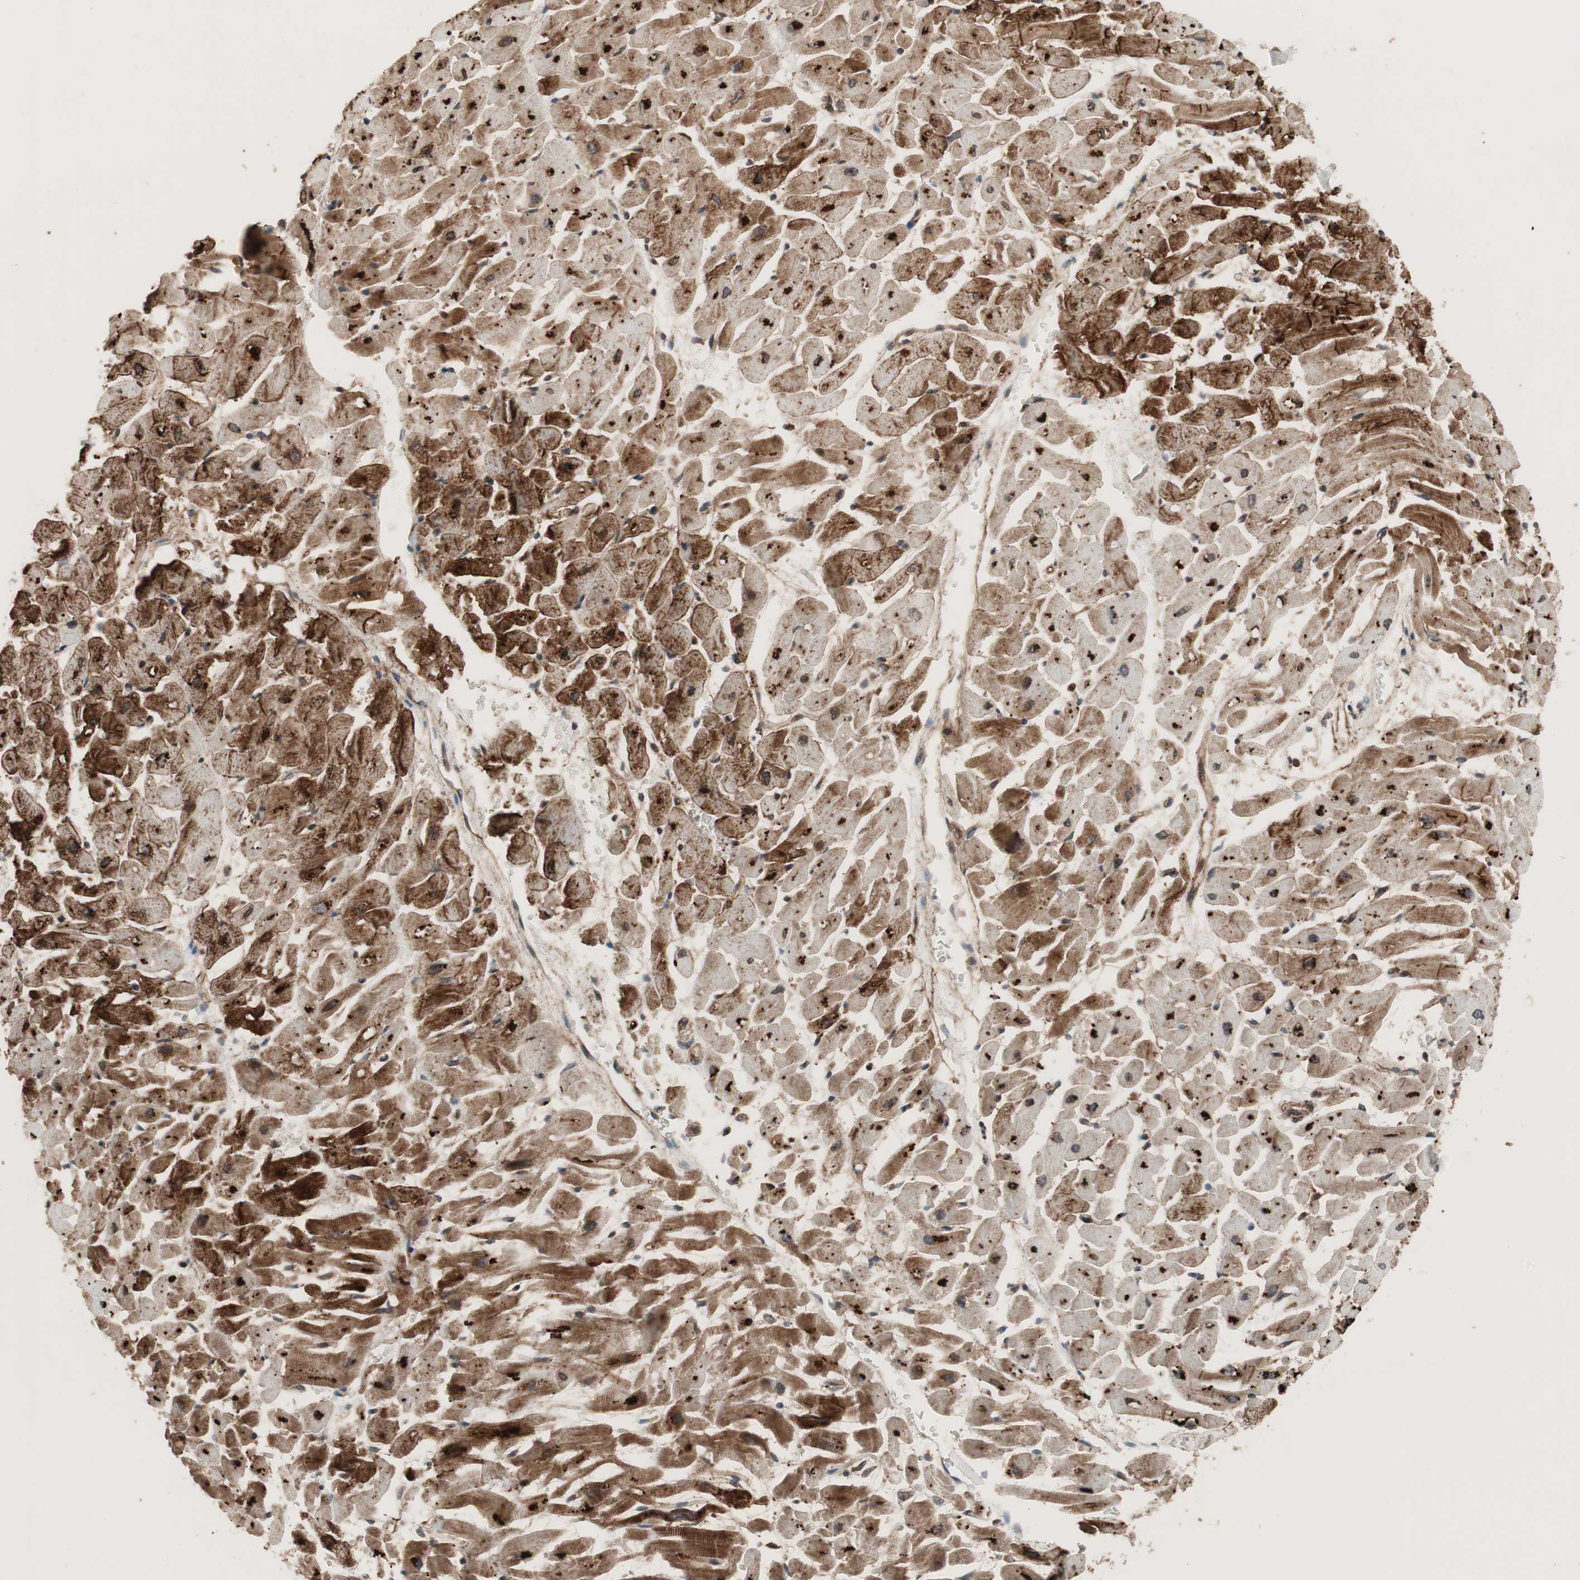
{"staining": {"intensity": "strong", "quantity": ">75%", "location": "cytoplasmic/membranous"}, "tissue": "heart muscle", "cell_type": "Cardiomyocytes", "image_type": "normal", "snomed": [{"axis": "morphology", "description": "Normal tissue, NOS"}, {"axis": "topography", "description": "Heart"}], "caption": "Strong cytoplasmic/membranous positivity is seen in about >75% of cardiomyocytes in unremarkable heart muscle. (IHC, brightfield microscopy, high magnification).", "gene": "RAB1A", "patient": {"sex": "female", "age": 19}}